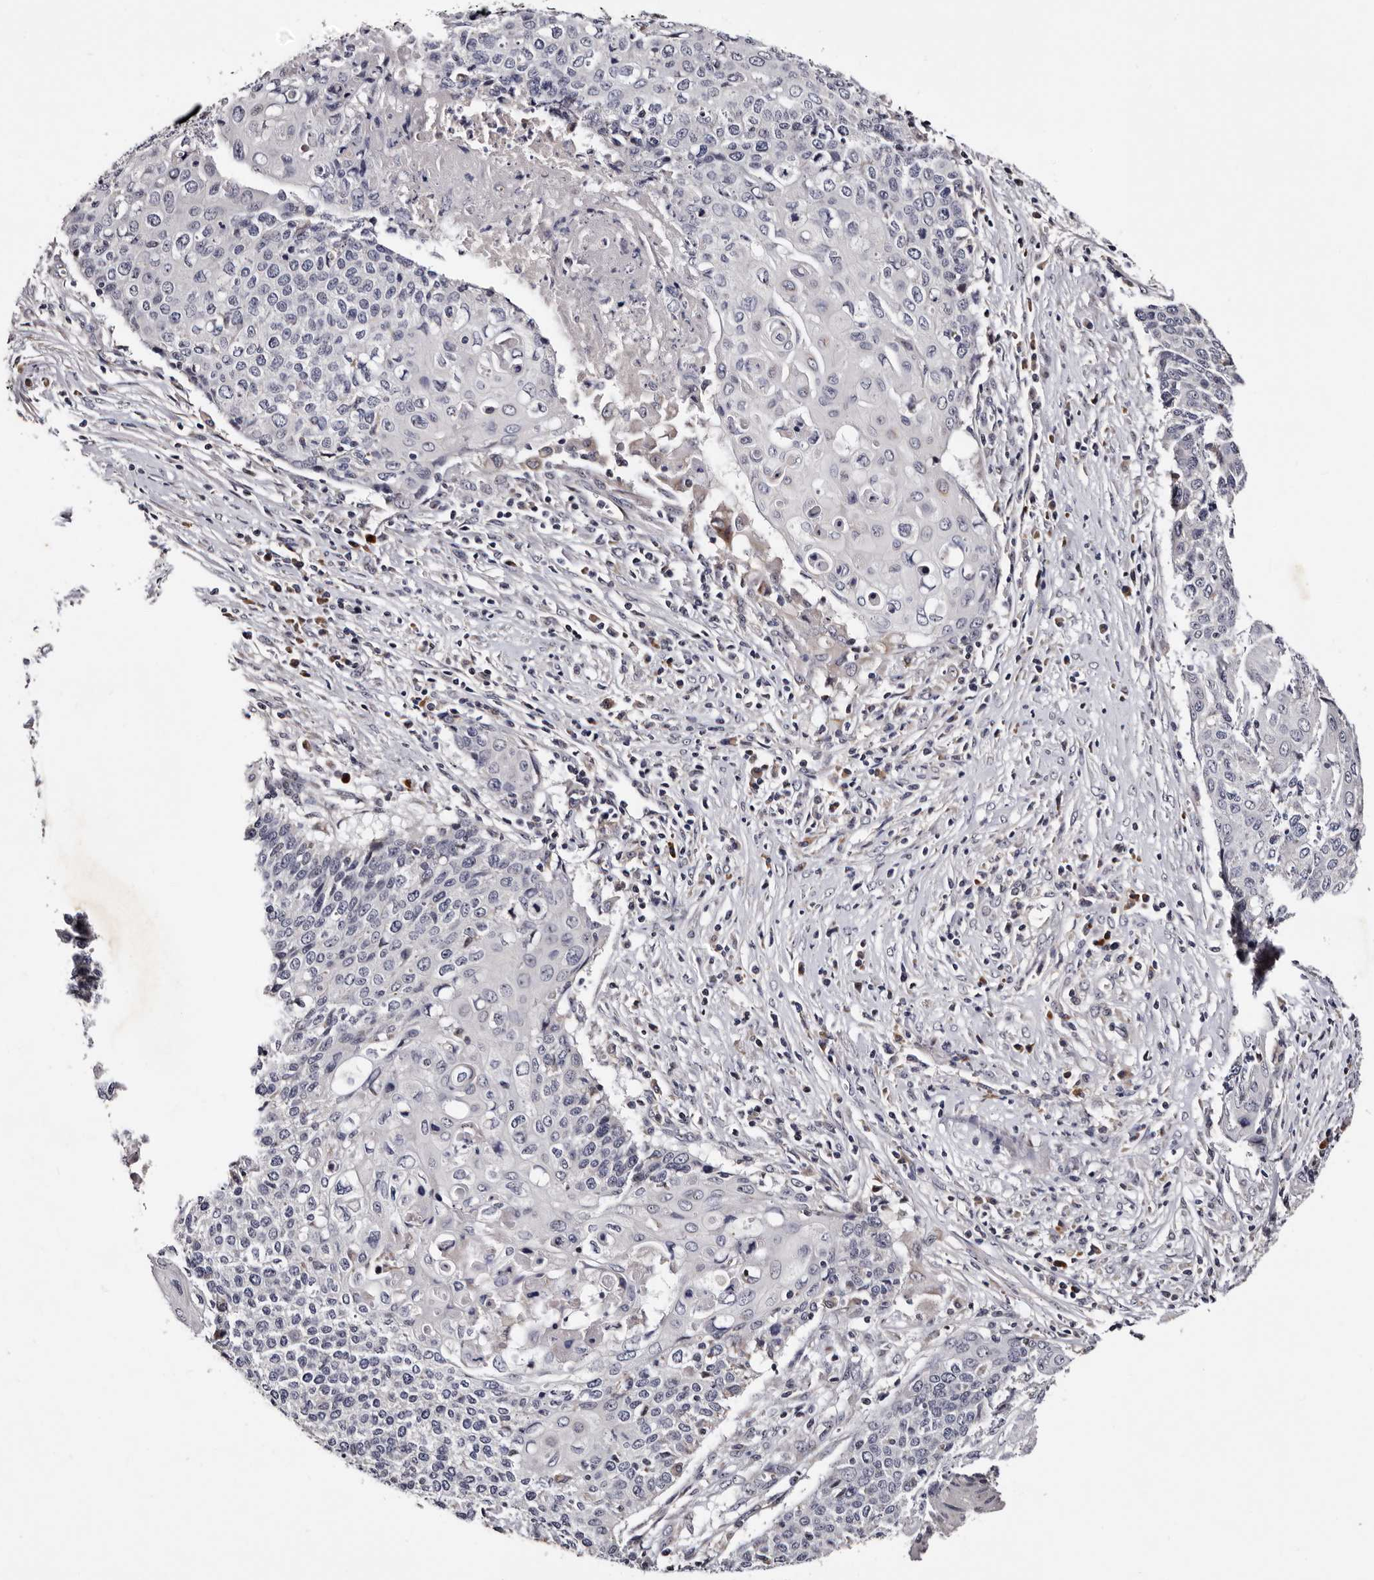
{"staining": {"intensity": "negative", "quantity": "none", "location": "none"}, "tissue": "cervical cancer", "cell_type": "Tumor cells", "image_type": "cancer", "snomed": [{"axis": "morphology", "description": "Squamous cell carcinoma, NOS"}, {"axis": "topography", "description": "Cervix"}], "caption": "Immunohistochemistry (IHC) photomicrograph of human squamous cell carcinoma (cervical) stained for a protein (brown), which exhibits no staining in tumor cells.", "gene": "TAF4B", "patient": {"sex": "female", "age": 39}}